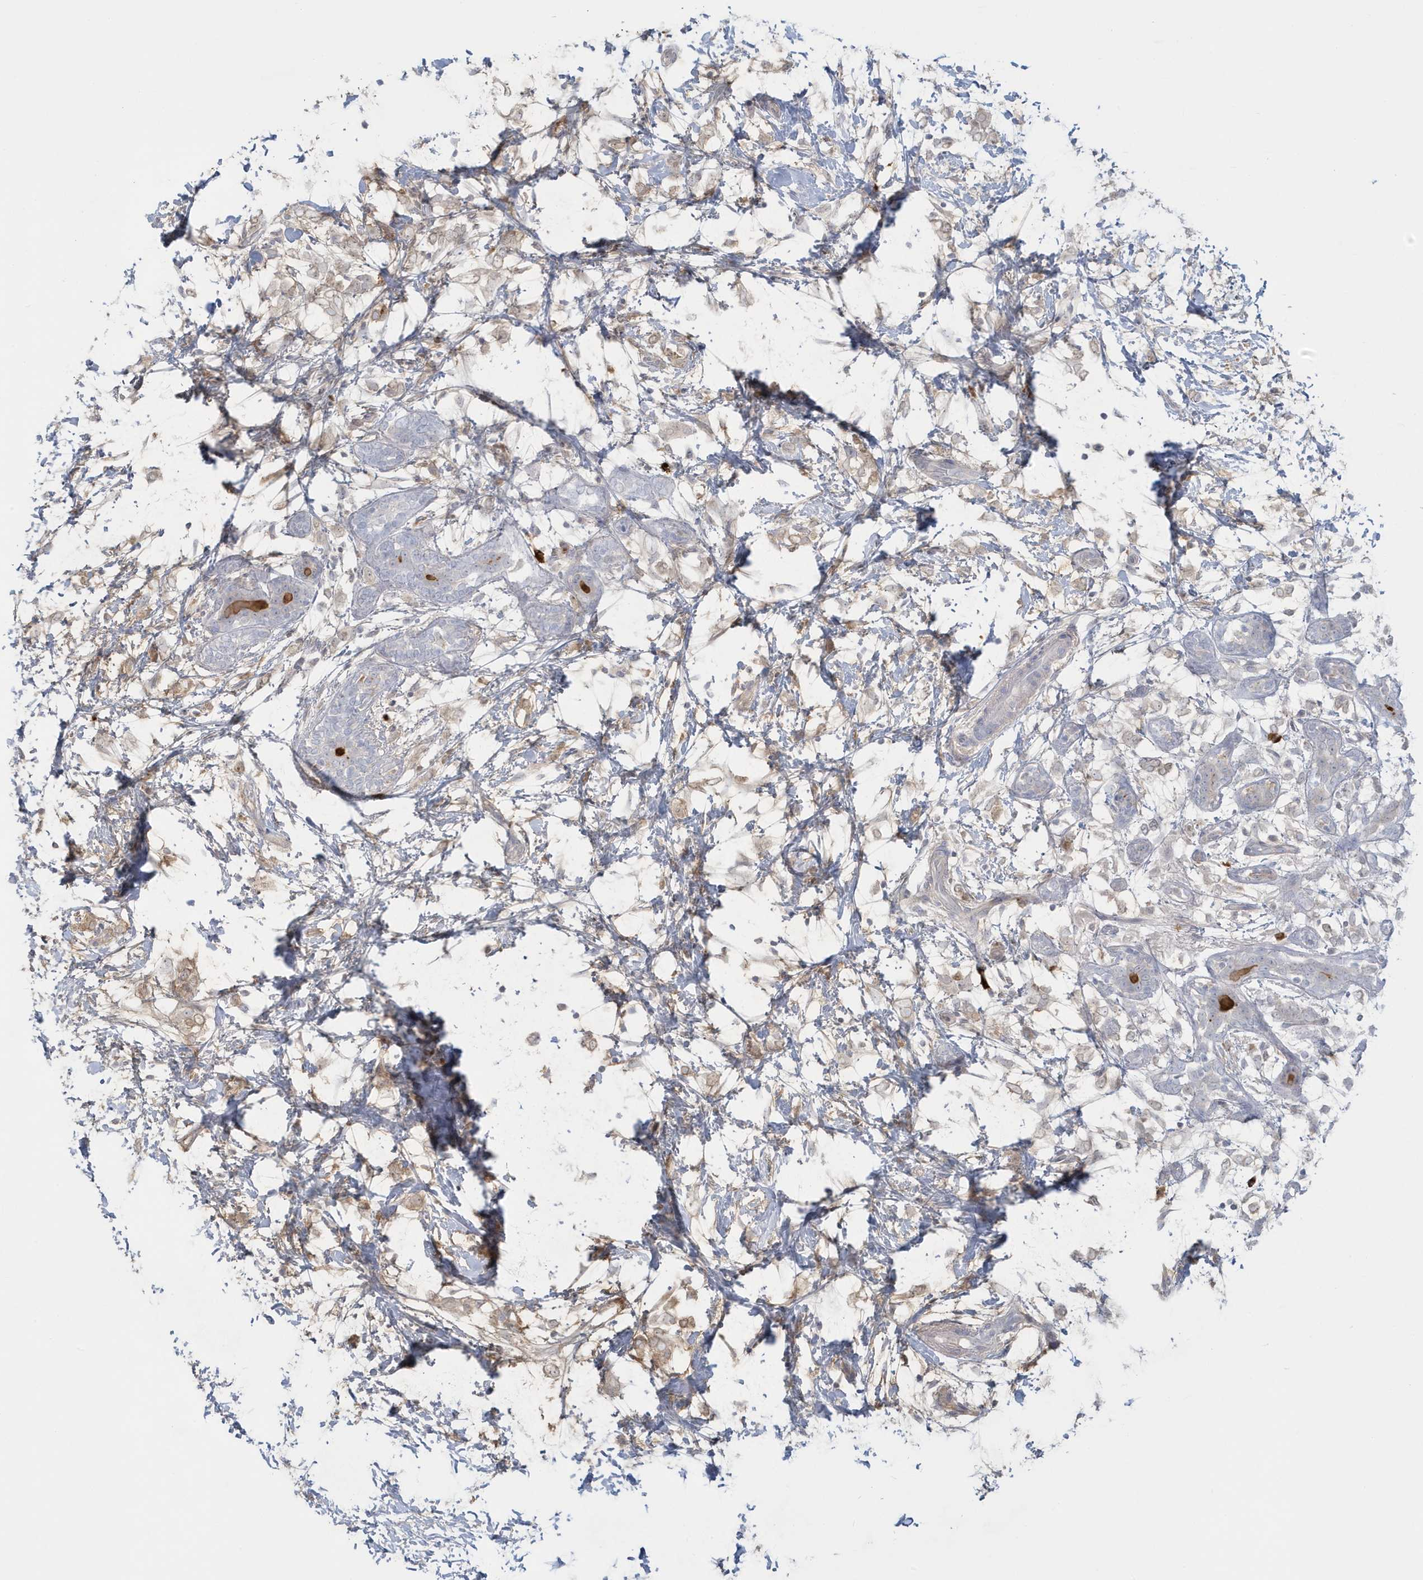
{"staining": {"intensity": "weak", "quantity": "<25%", "location": "cytoplasmic/membranous"}, "tissue": "breast cancer", "cell_type": "Tumor cells", "image_type": "cancer", "snomed": [{"axis": "morphology", "description": "Normal tissue, NOS"}, {"axis": "morphology", "description": "Lobular carcinoma"}, {"axis": "topography", "description": "Breast"}], "caption": "There is no significant expression in tumor cells of breast cancer.", "gene": "HERC6", "patient": {"sex": "female", "age": 47}}